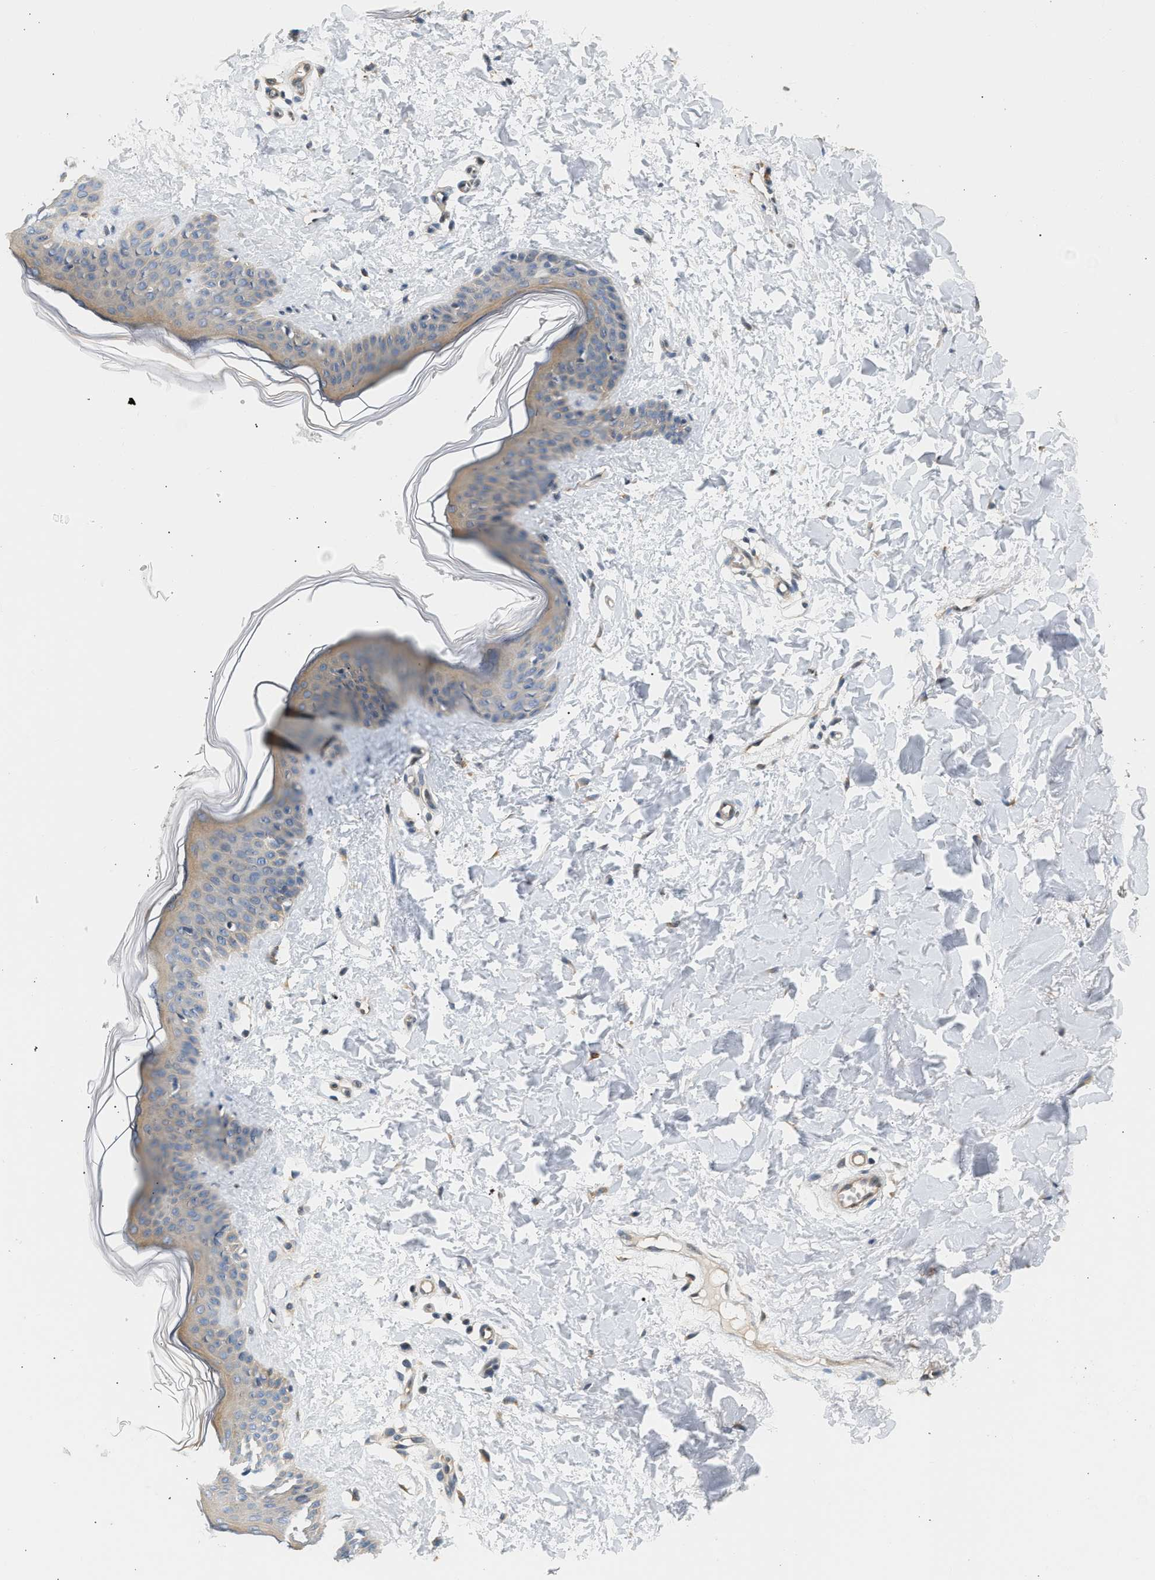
{"staining": {"intensity": "weak", "quantity": ">75%", "location": "cytoplasmic/membranous"}, "tissue": "skin", "cell_type": "Fibroblasts", "image_type": "normal", "snomed": [{"axis": "morphology", "description": "Normal tissue, NOS"}, {"axis": "topography", "description": "Skin"}], "caption": "Brown immunohistochemical staining in unremarkable skin reveals weak cytoplasmic/membranous expression in about >75% of fibroblasts. (brown staining indicates protein expression, while blue staining denotes nuclei).", "gene": "WDR31", "patient": {"sex": "female", "age": 17}}